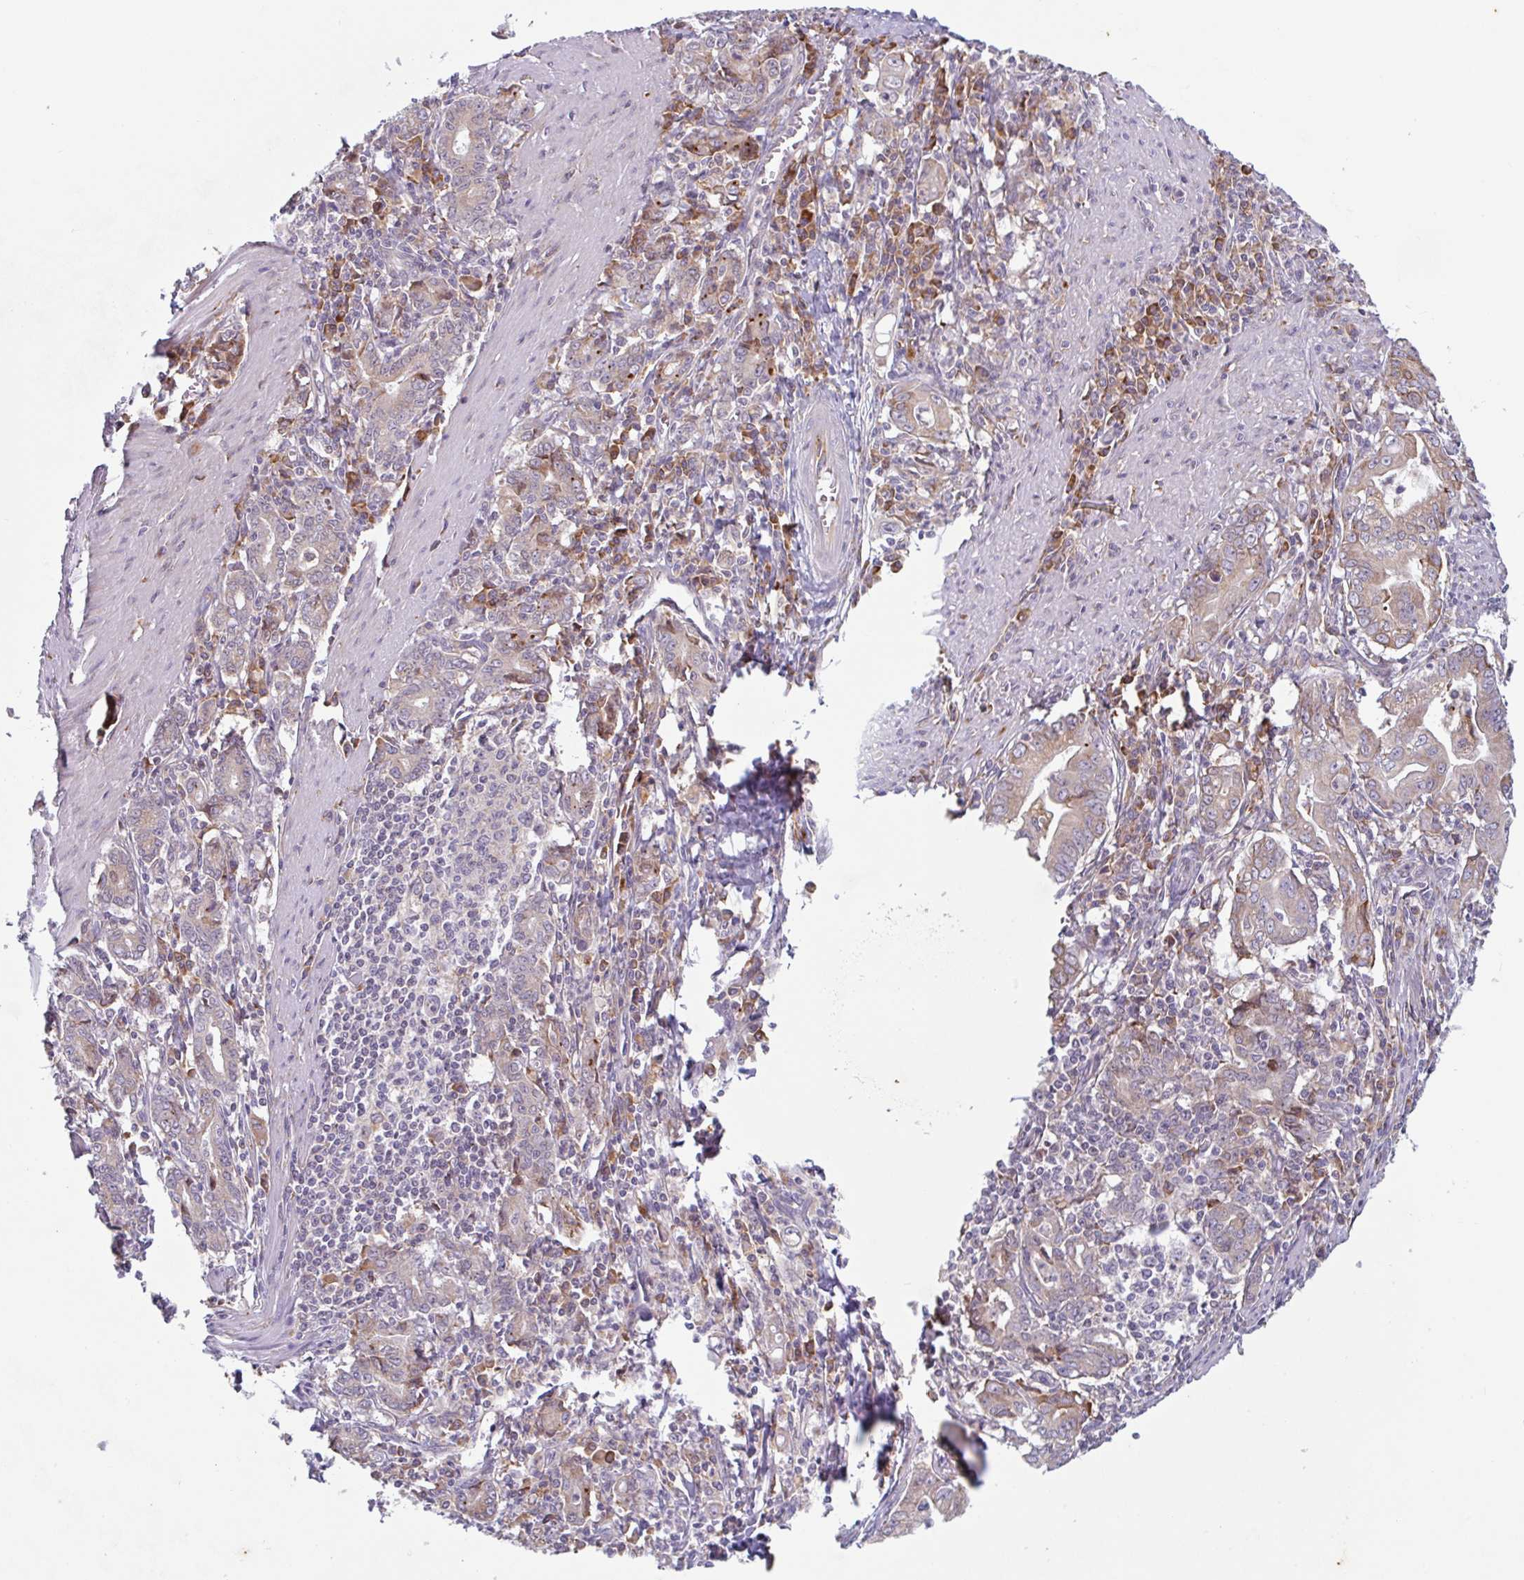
{"staining": {"intensity": "moderate", "quantity": "25%-75%", "location": "cytoplasmic/membranous"}, "tissue": "stomach cancer", "cell_type": "Tumor cells", "image_type": "cancer", "snomed": [{"axis": "morphology", "description": "Adenocarcinoma, NOS"}, {"axis": "topography", "description": "Stomach, upper"}], "caption": "Stomach cancer stained with IHC displays moderate cytoplasmic/membranous staining in approximately 25%-75% of tumor cells.", "gene": "RIT1", "patient": {"sex": "female", "age": 79}}